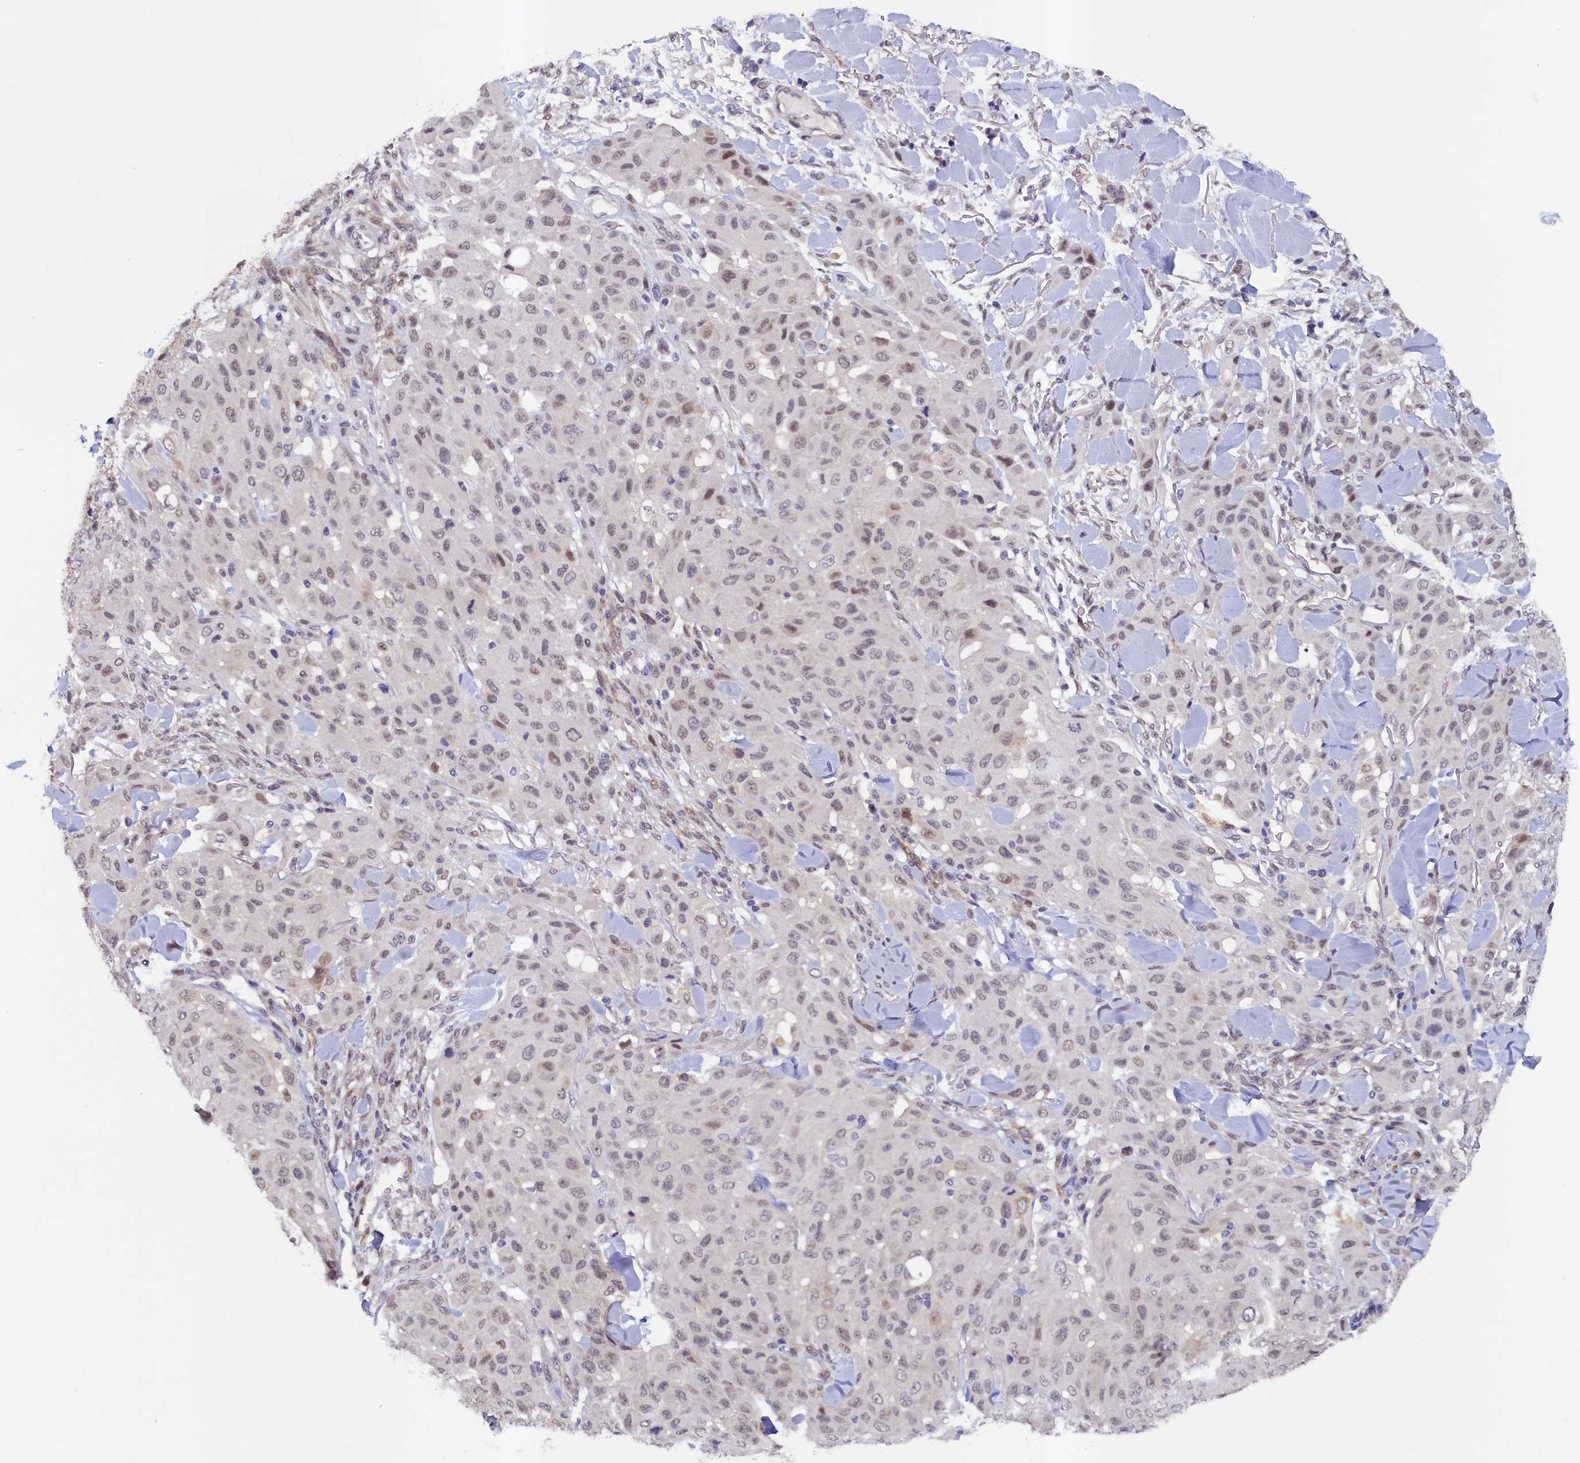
{"staining": {"intensity": "weak", "quantity": "<25%", "location": "nuclear"}, "tissue": "melanoma", "cell_type": "Tumor cells", "image_type": "cancer", "snomed": [{"axis": "morphology", "description": "Malignant melanoma, Metastatic site"}, {"axis": "topography", "description": "Skin"}], "caption": "Photomicrograph shows no protein staining in tumor cells of malignant melanoma (metastatic site) tissue. (DAB (3,3'-diaminobenzidine) immunohistochemistry (IHC) with hematoxylin counter stain).", "gene": "PACSIN3", "patient": {"sex": "female", "age": 81}}